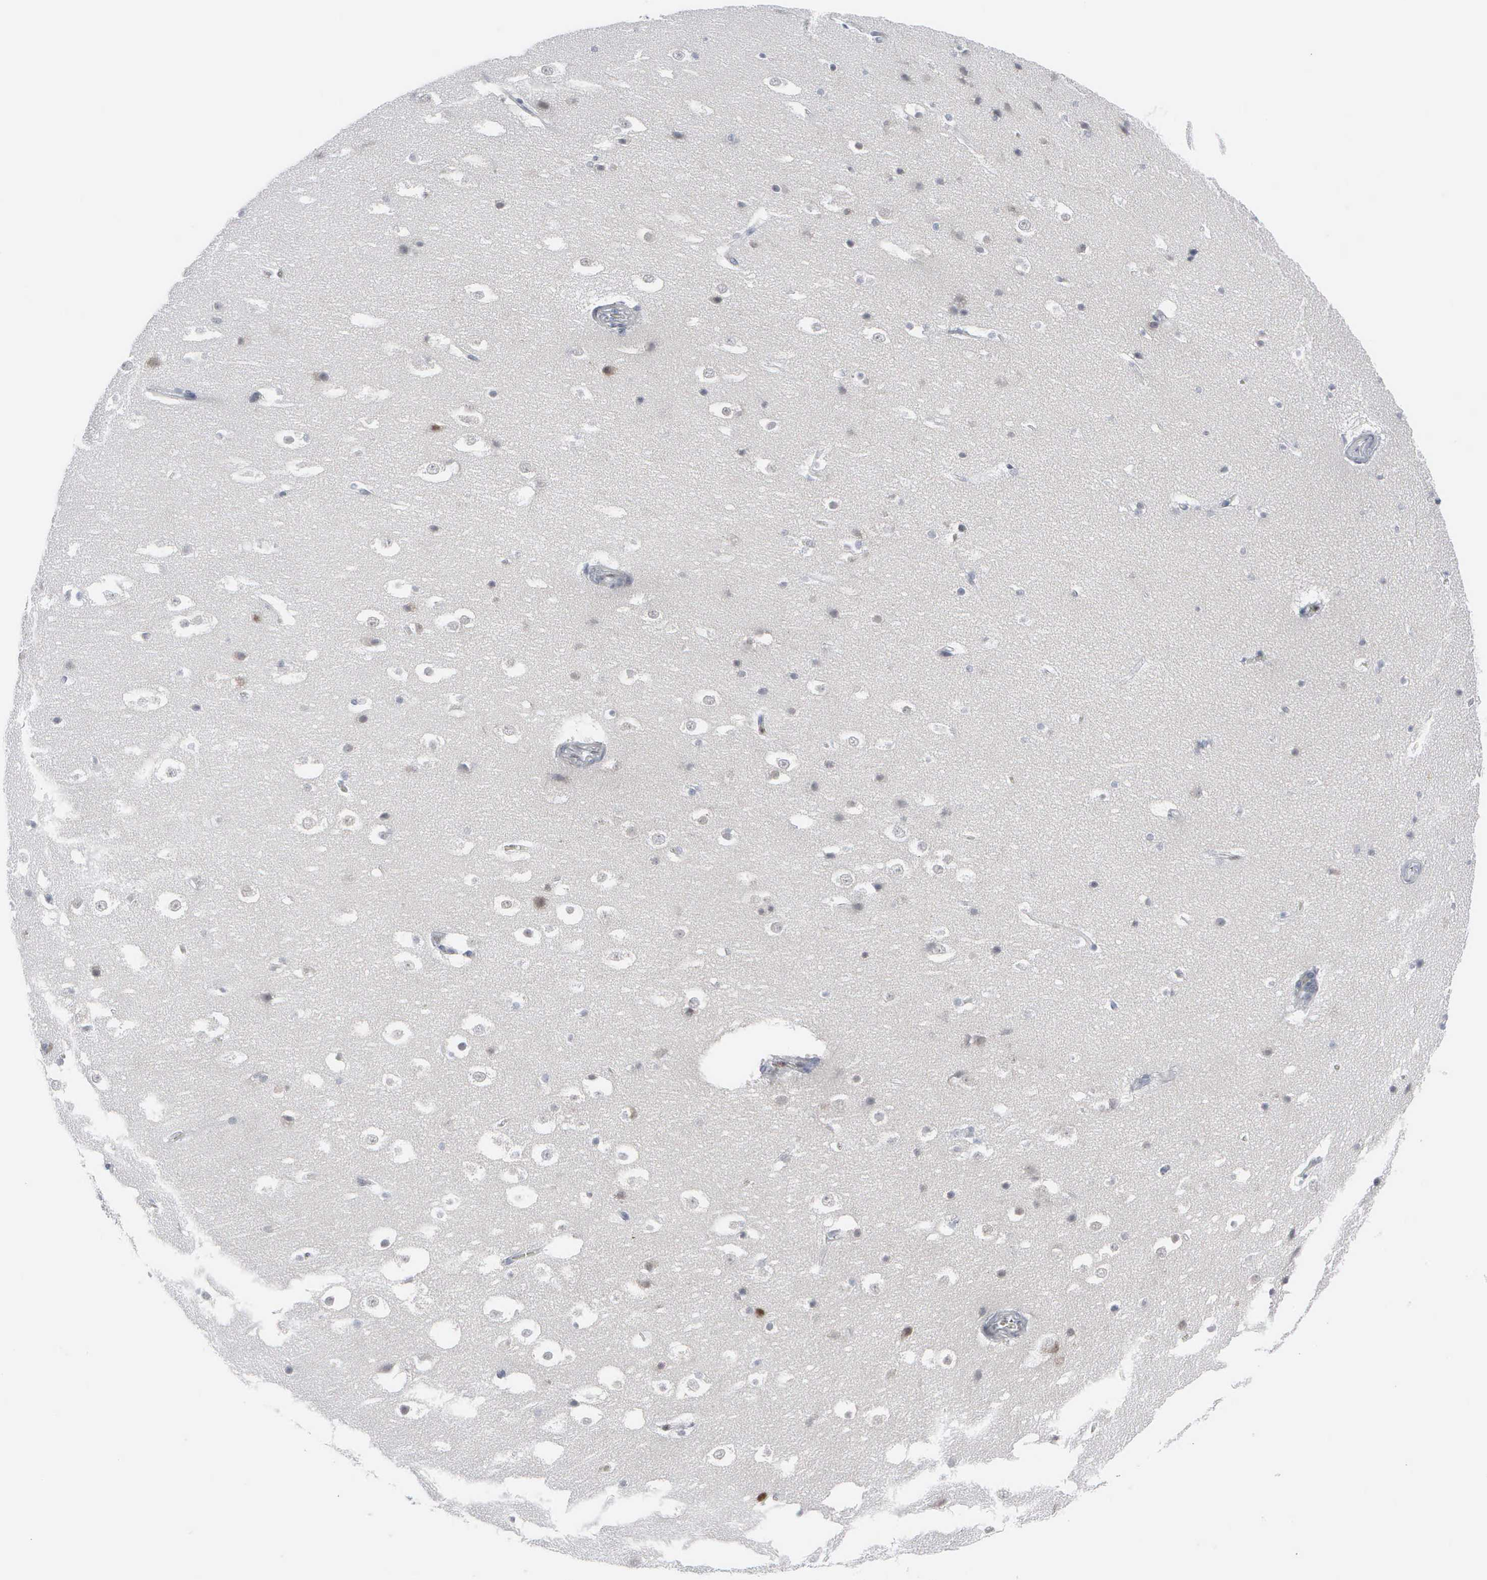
{"staining": {"intensity": "negative", "quantity": "none", "location": "none"}, "tissue": "hippocampus", "cell_type": "Glial cells", "image_type": "normal", "snomed": [{"axis": "morphology", "description": "Normal tissue, NOS"}, {"axis": "topography", "description": "Hippocampus"}], "caption": "This is an immunohistochemistry image of benign human hippocampus. There is no staining in glial cells.", "gene": "CCND3", "patient": {"sex": "male", "age": 45}}